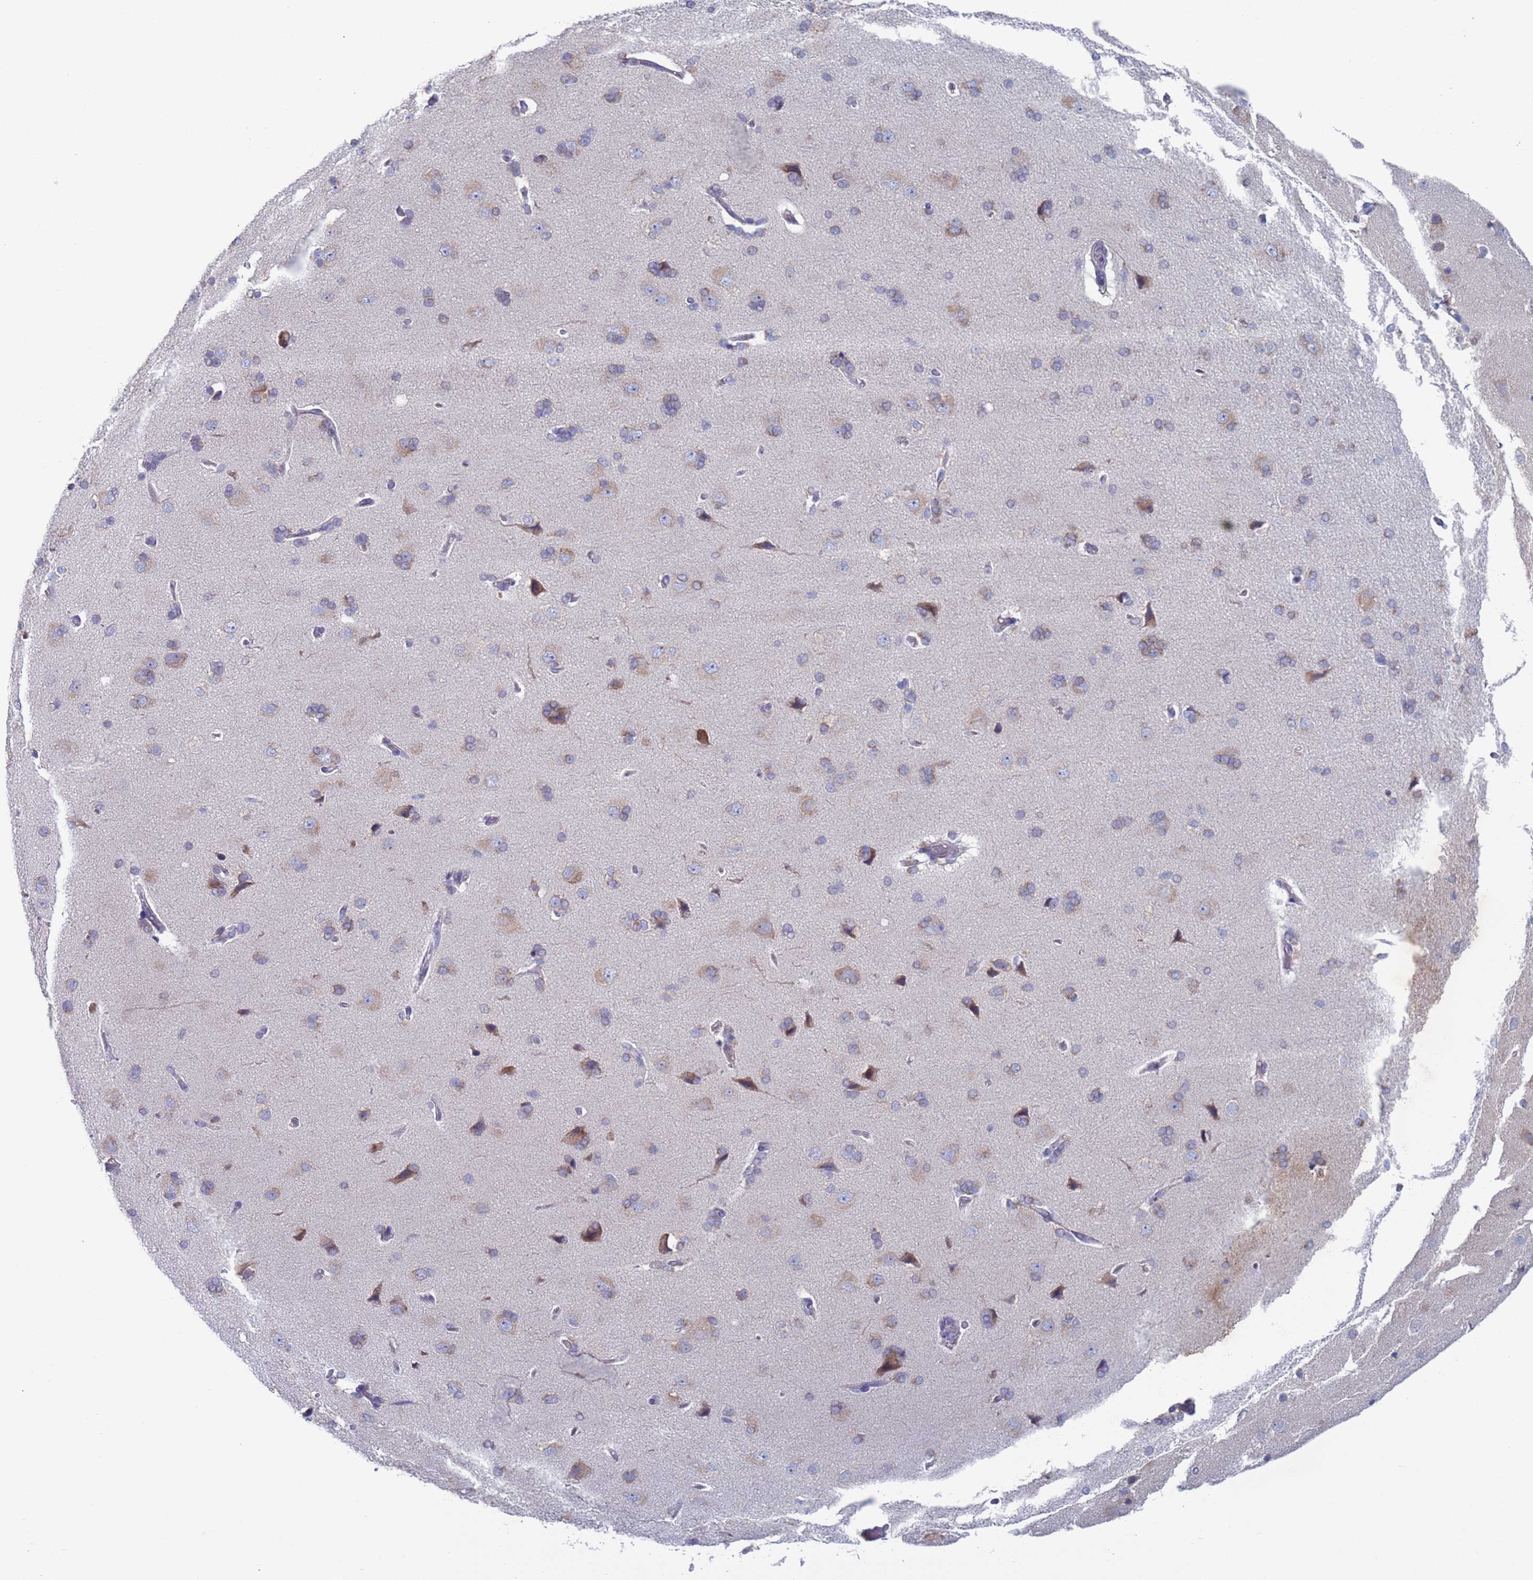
{"staining": {"intensity": "negative", "quantity": "none", "location": "none"}, "tissue": "cerebral cortex", "cell_type": "Endothelial cells", "image_type": "normal", "snomed": [{"axis": "morphology", "description": "Normal tissue, NOS"}, {"axis": "topography", "description": "Cerebral cortex"}], "caption": "Cerebral cortex was stained to show a protein in brown. There is no significant positivity in endothelial cells. (Immunohistochemistry, brightfield microscopy, high magnification).", "gene": "PET117", "patient": {"sex": "male", "age": 62}}